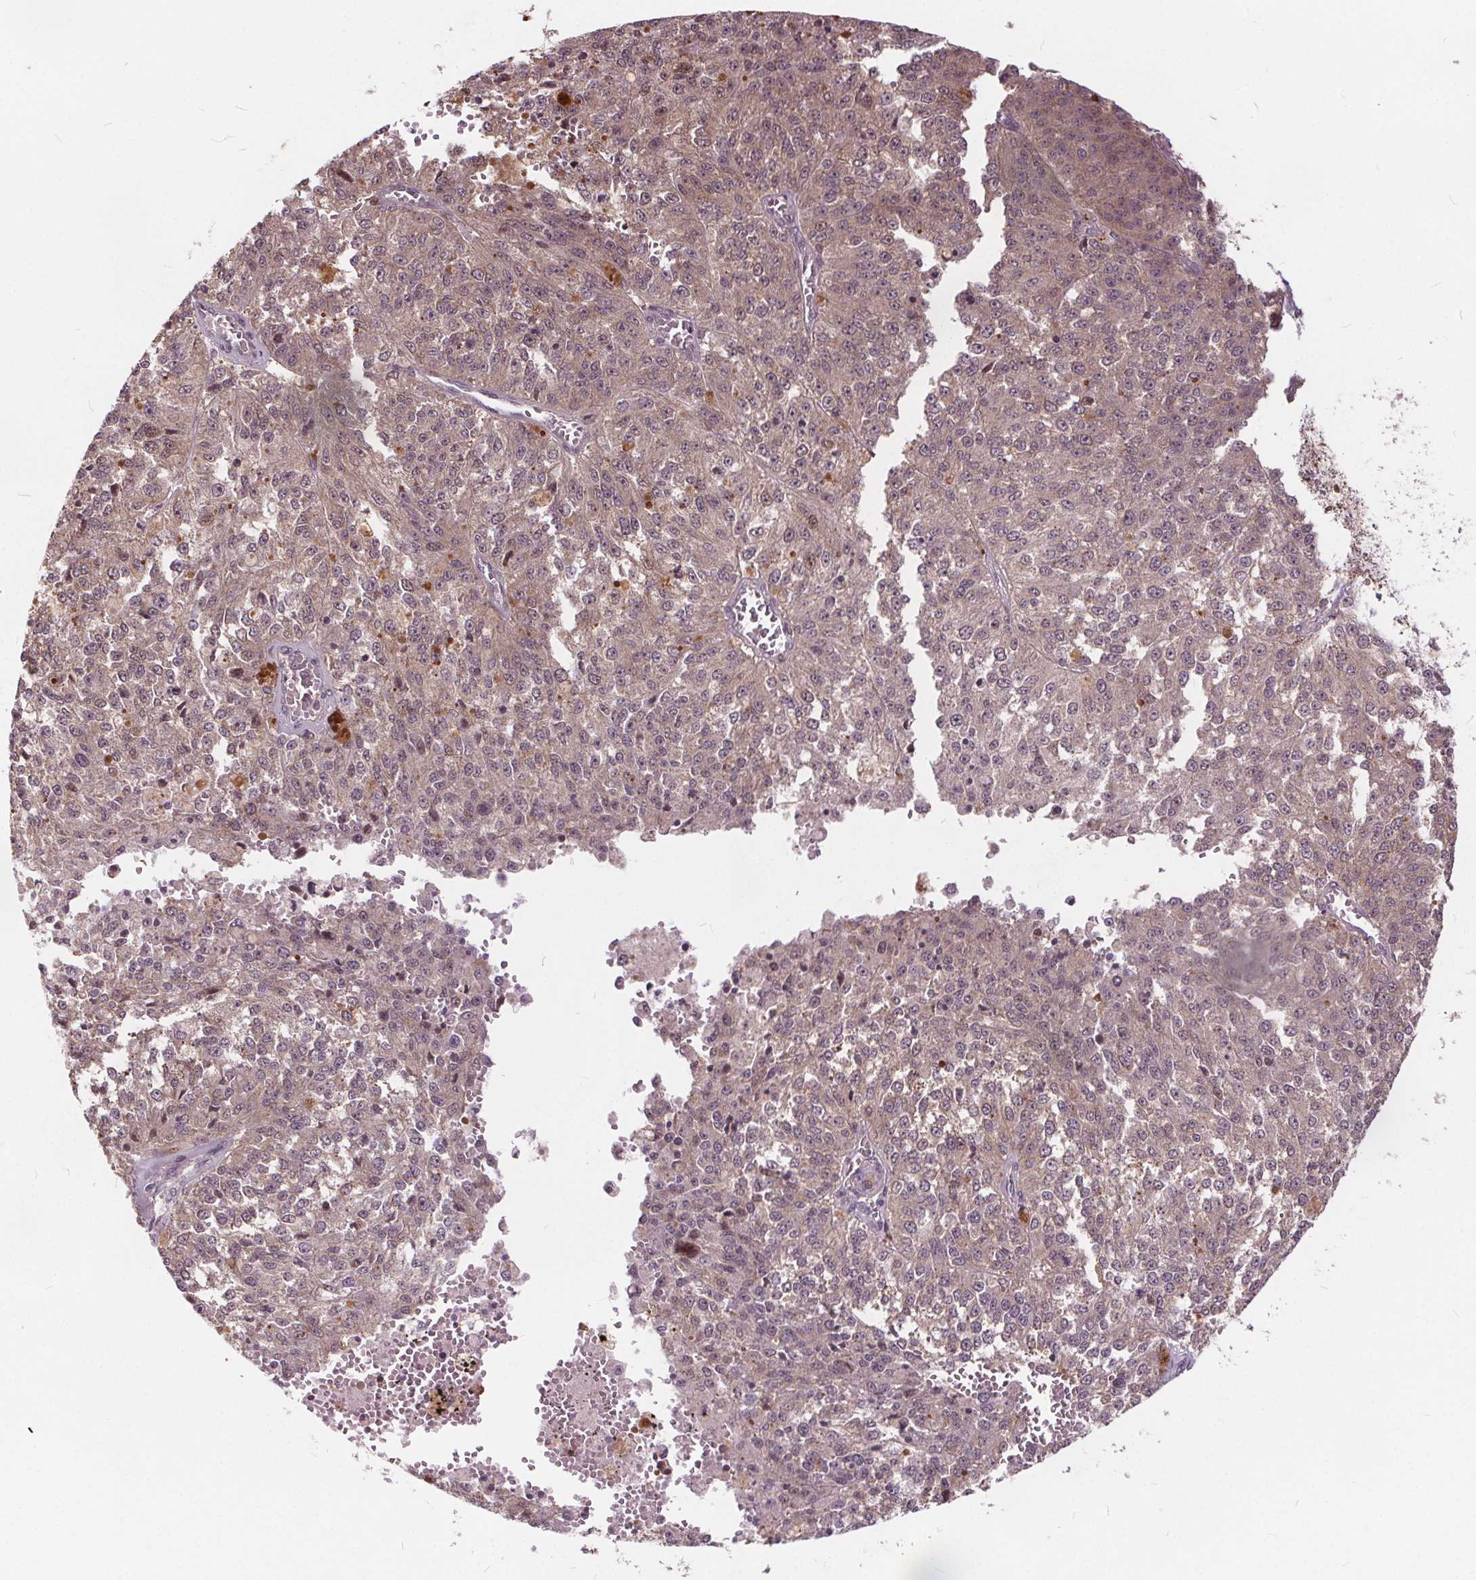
{"staining": {"intensity": "weak", "quantity": "<25%", "location": "cytoplasmic/membranous,nuclear"}, "tissue": "melanoma", "cell_type": "Tumor cells", "image_type": "cancer", "snomed": [{"axis": "morphology", "description": "Malignant melanoma, Metastatic site"}, {"axis": "topography", "description": "Lymph node"}], "caption": "A histopathology image of melanoma stained for a protein displays no brown staining in tumor cells.", "gene": "HIF1AN", "patient": {"sex": "female", "age": 64}}